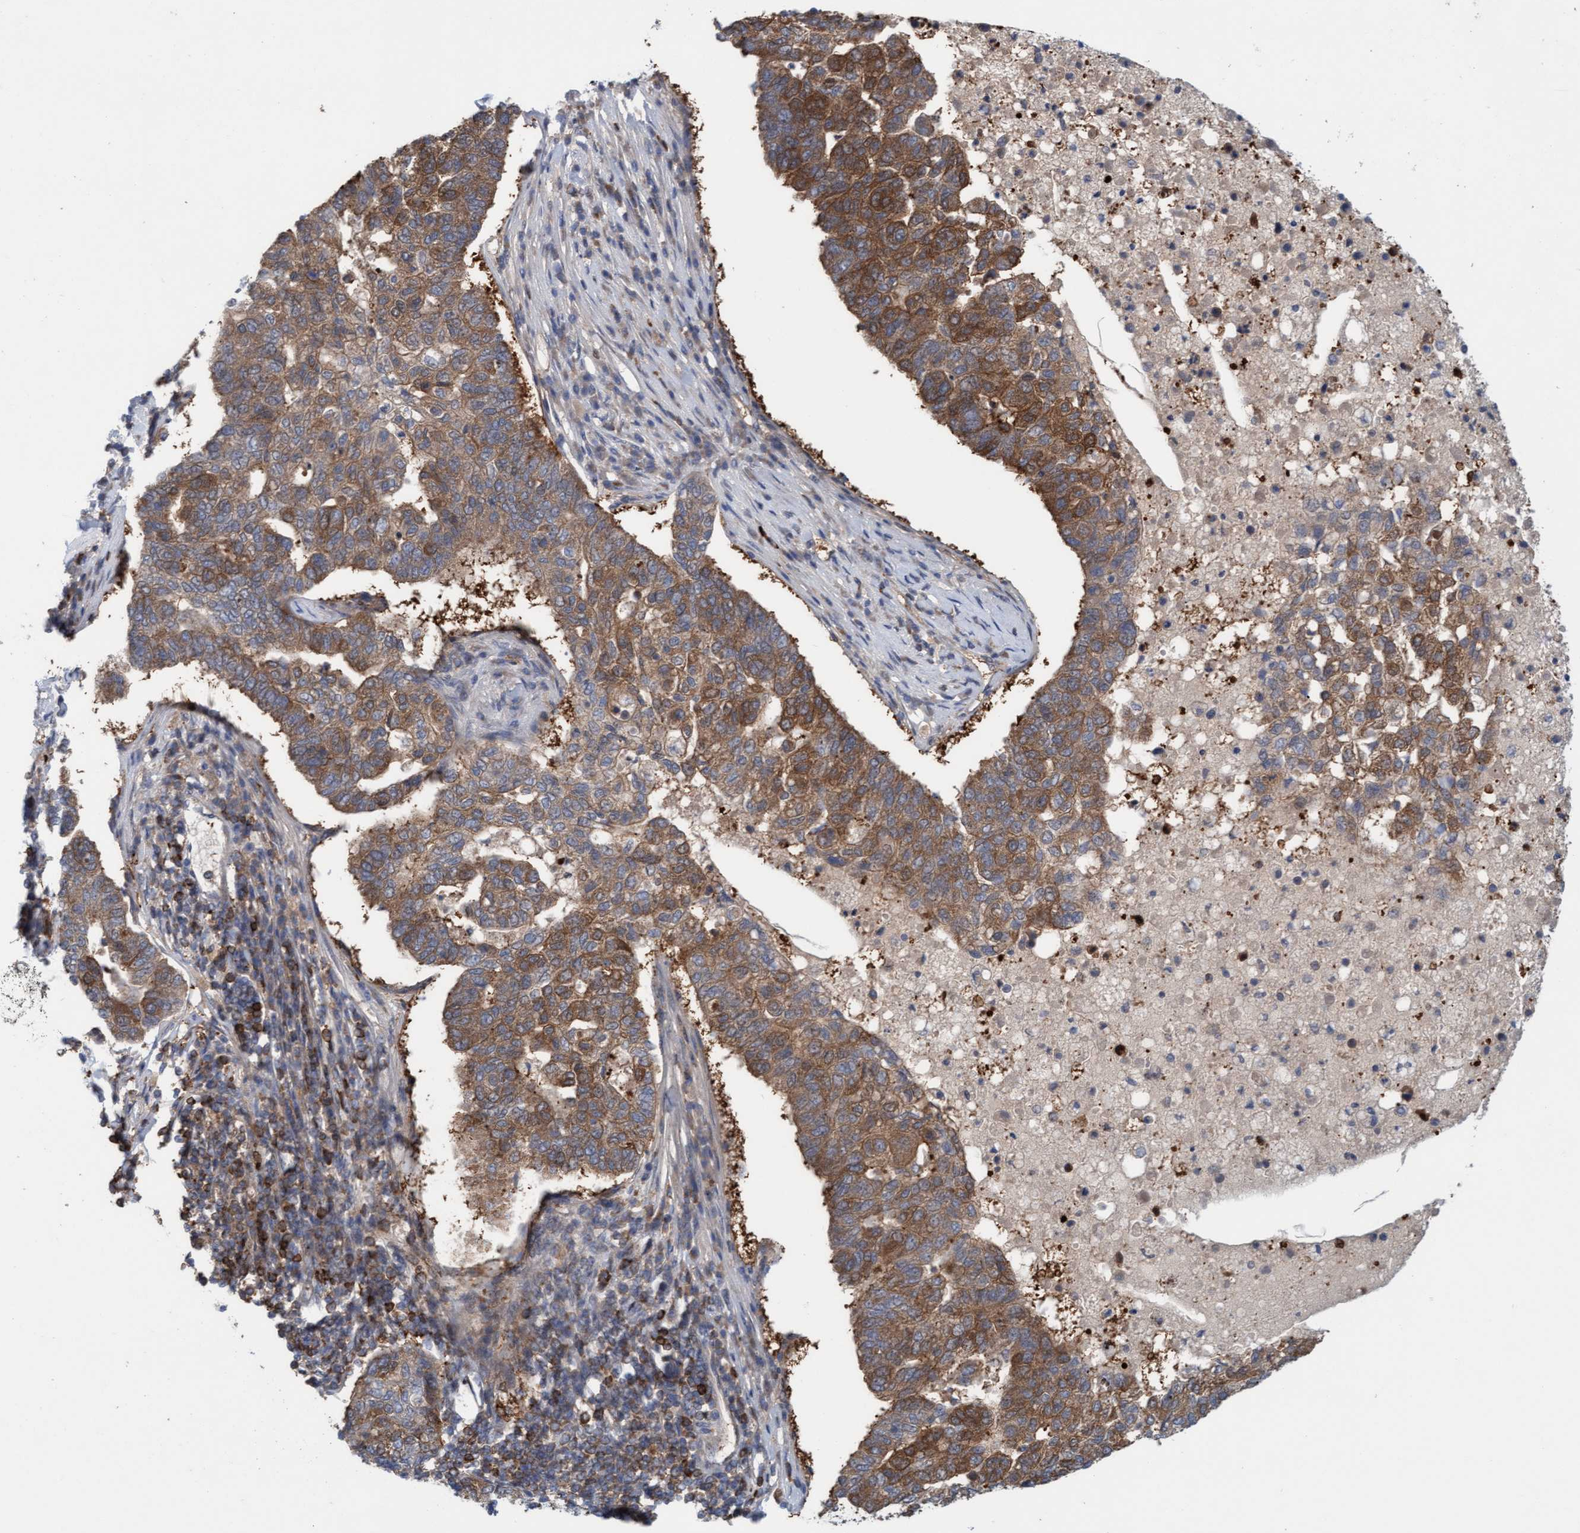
{"staining": {"intensity": "moderate", "quantity": ">75%", "location": "cytoplasmic/membranous"}, "tissue": "pancreatic cancer", "cell_type": "Tumor cells", "image_type": "cancer", "snomed": [{"axis": "morphology", "description": "Adenocarcinoma, NOS"}, {"axis": "topography", "description": "Pancreas"}], "caption": "Protein staining exhibits moderate cytoplasmic/membranous expression in approximately >75% of tumor cells in adenocarcinoma (pancreatic).", "gene": "KLHL25", "patient": {"sex": "female", "age": 61}}